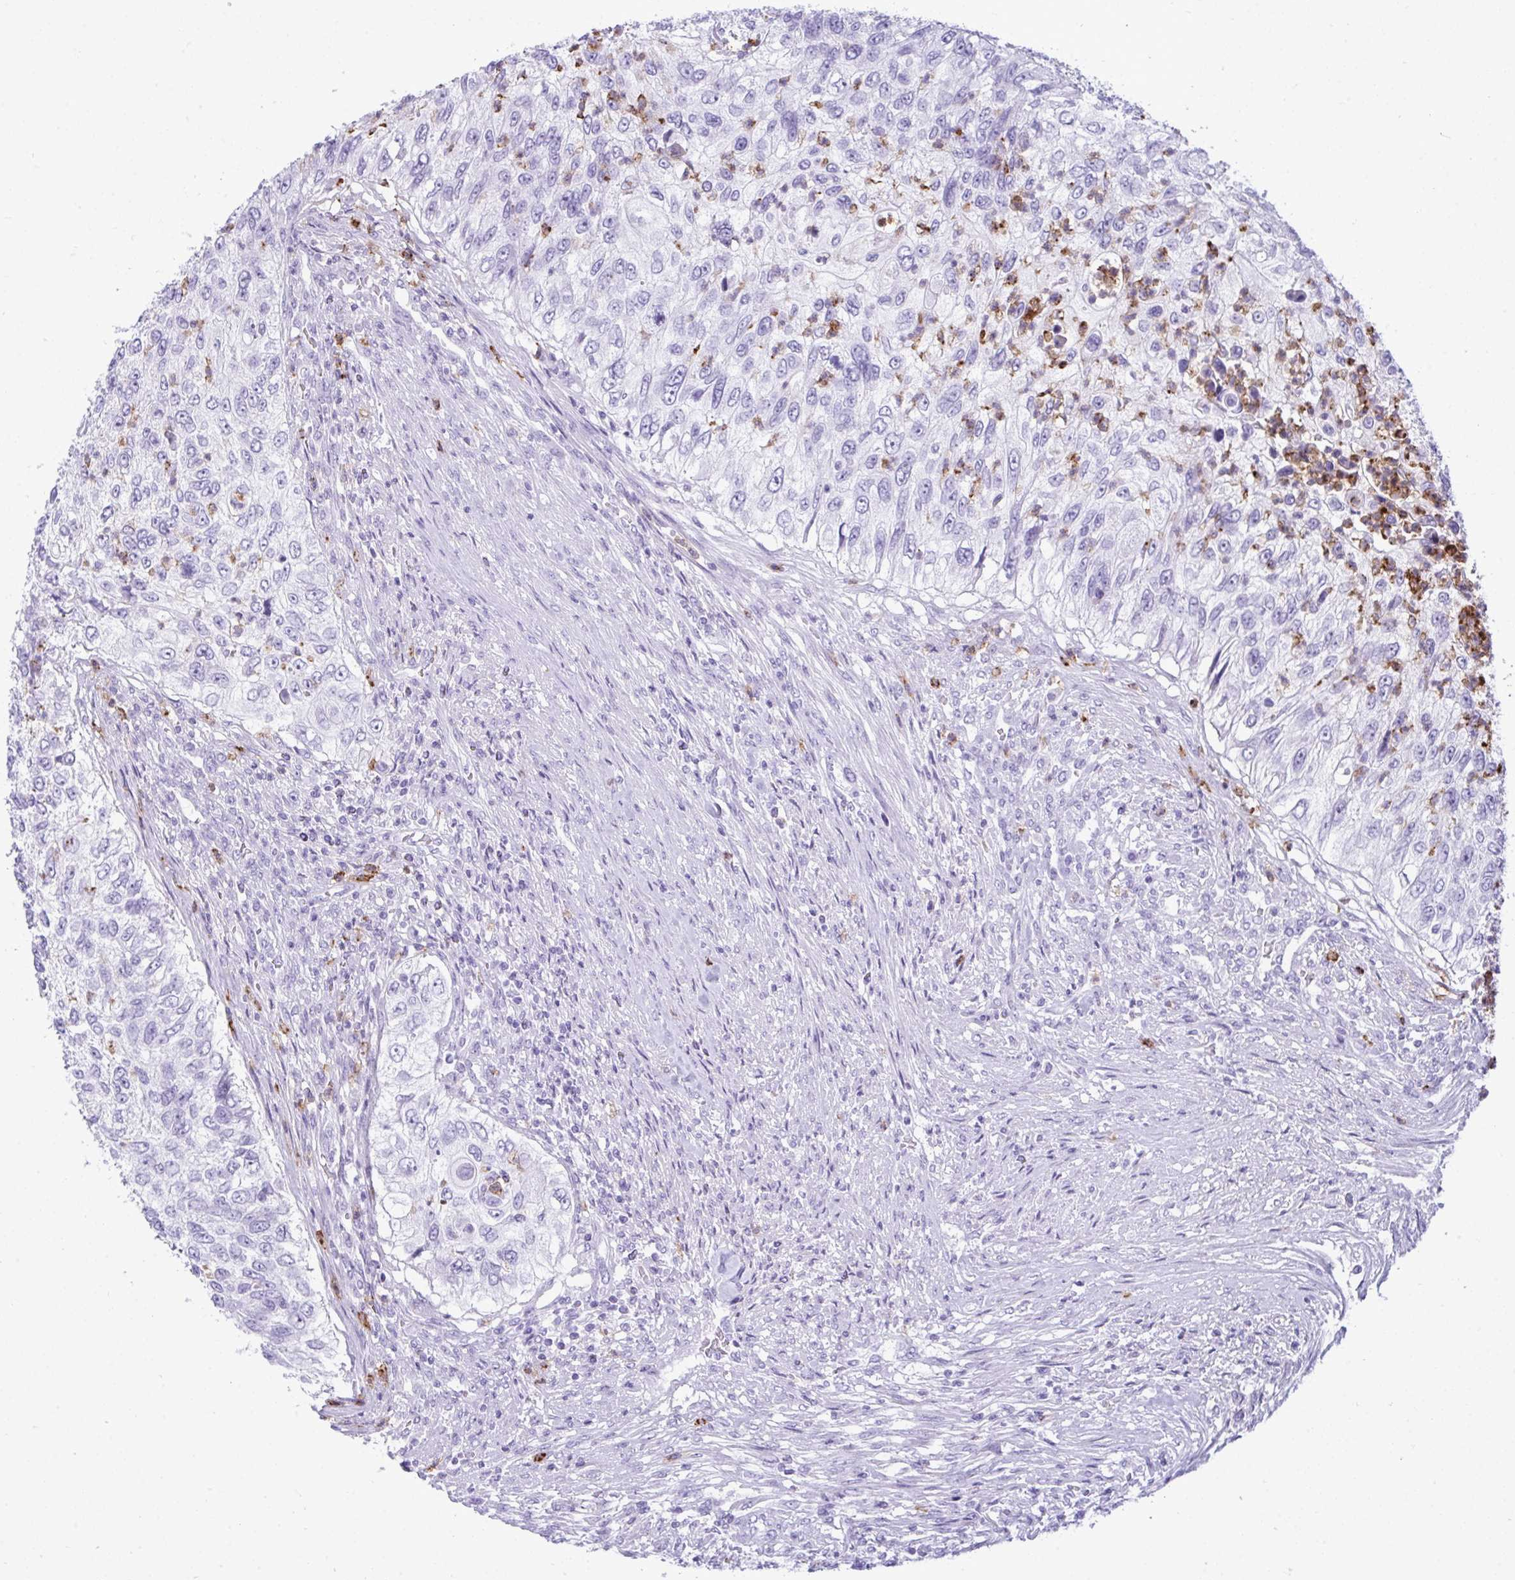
{"staining": {"intensity": "negative", "quantity": "none", "location": "none"}, "tissue": "urothelial cancer", "cell_type": "Tumor cells", "image_type": "cancer", "snomed": [{"axis": "morphology", "description": "Urothelial carcinoma, High grade"}, {"axis": "topography", "description": "Urinary bladder"}], "caption": "There is no significant expression in tumor cells of urothelial carcinoma (high-grade).", "gene": "ARHGAP42", "patient": {"sex": "female", "age": 60}}